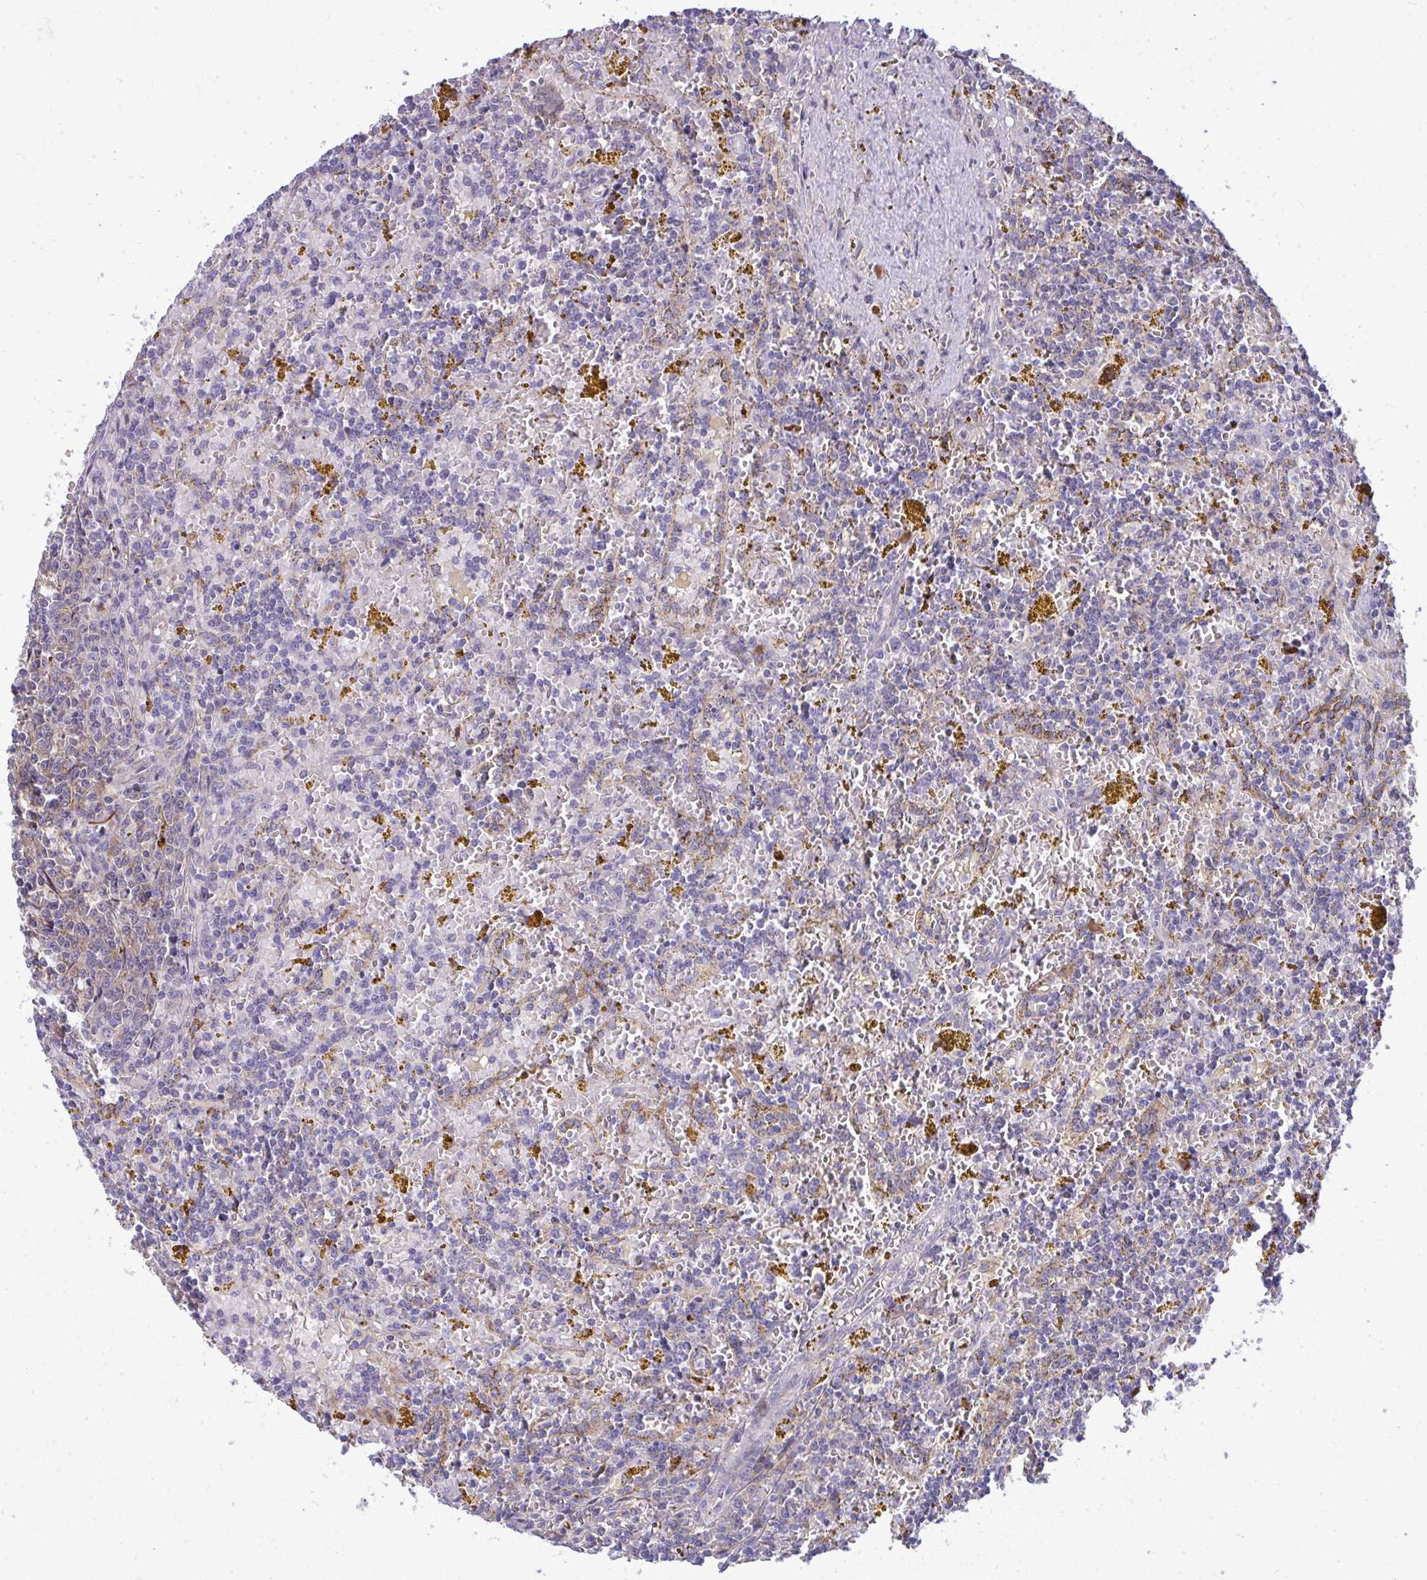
{"staining": {"intensity": "negative", "quantity": "none", "location": "none"}, "tissue": "lymphoma", "cell_type": "Tumor cells", "image_type": "cancer", "snomed": [{"axis": "morphology", "description": "Malignant lymphoma, non-Hodgkin's type, Low grade"}, {"axis": "topography", "description": "Spleen"}, {"axis": "topography", "description": "Lymph node"}], "caption": "Tumor cells show no significant staining in lymphoma. (Immunohistochemistry (ihc), brightfield microscopy, high magnification).", "gene": "GFPT2", "patient": {"sex": "female", "age": 66}}